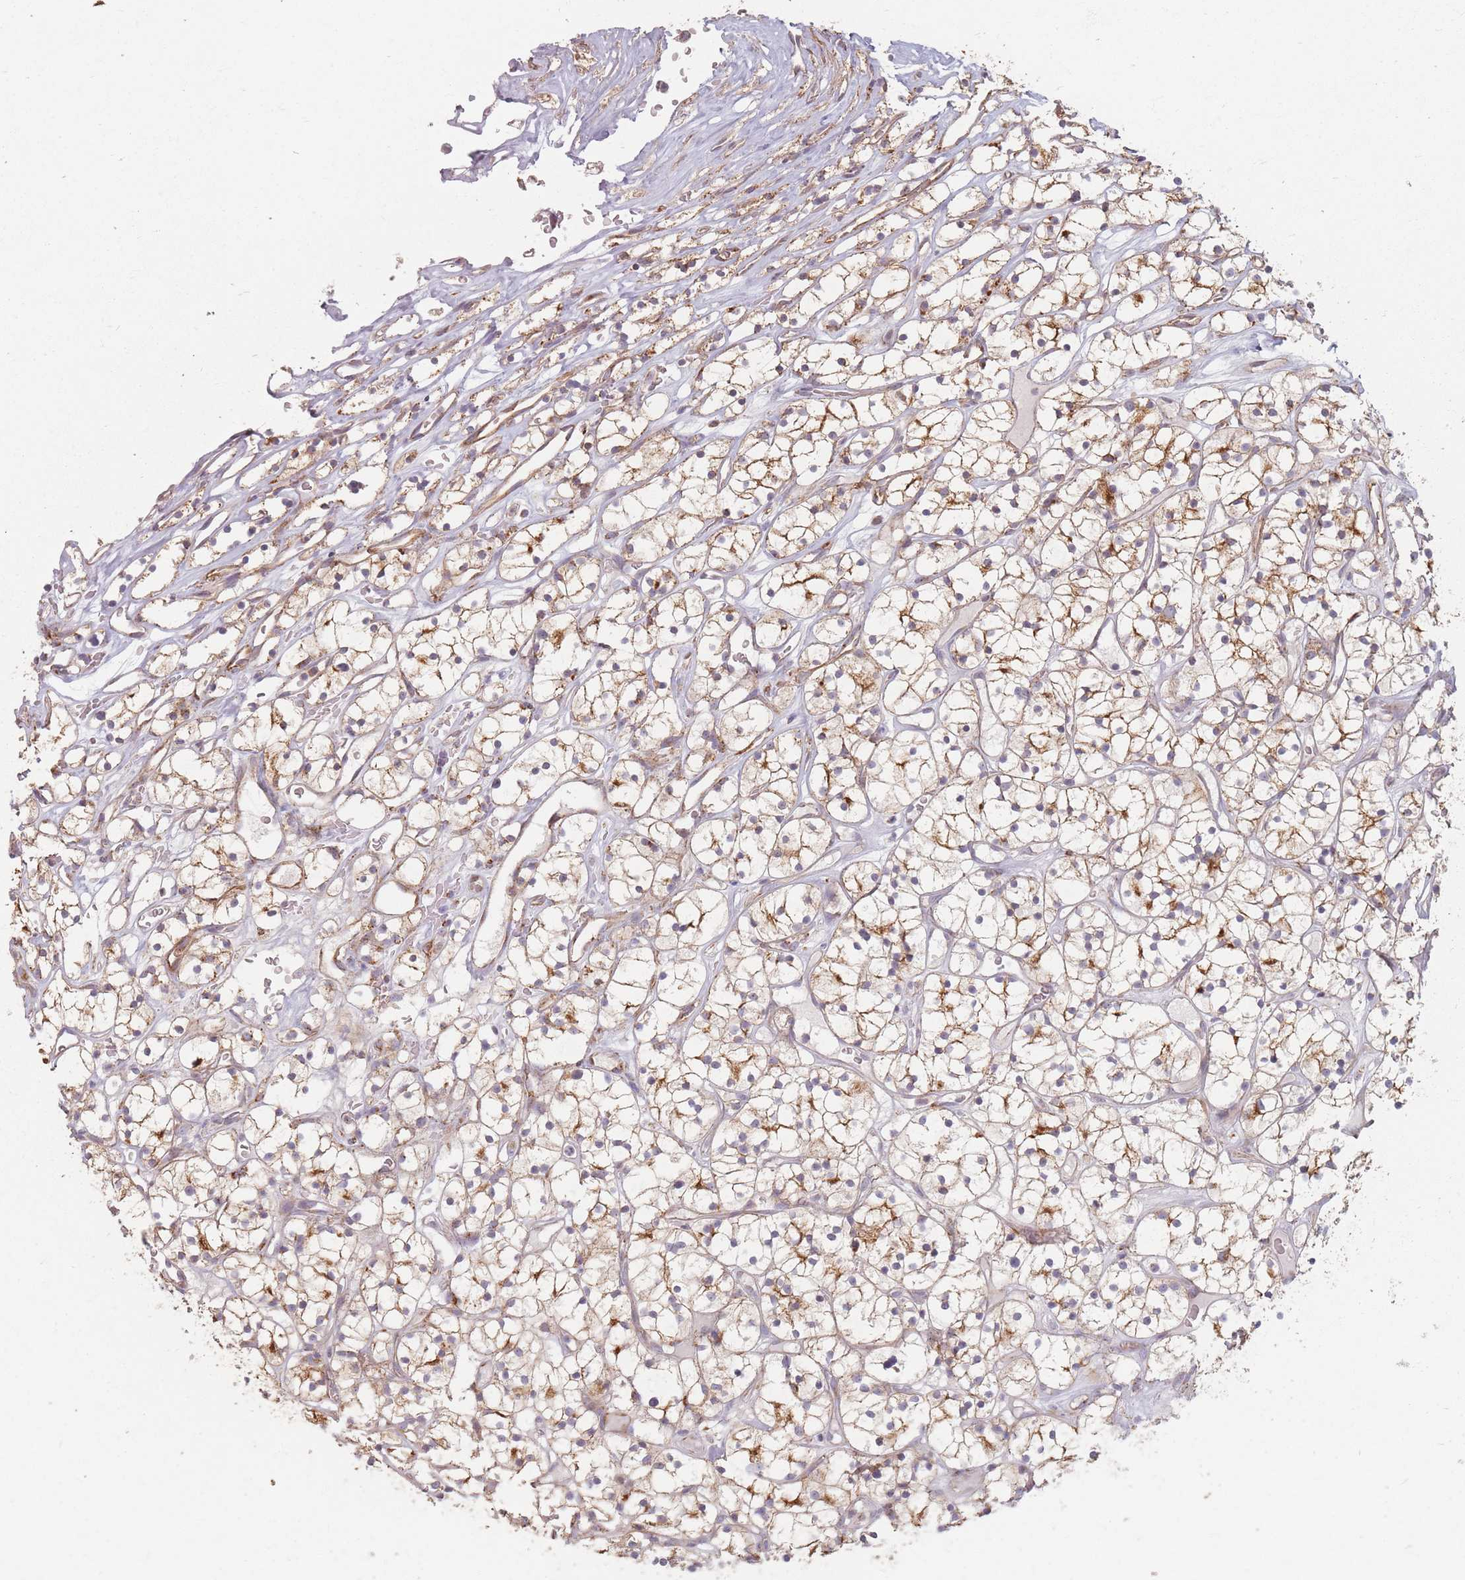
{"staining": {"intensity": "moderate", "quantity": "25%-75%", "location": "cytoplasmic/membranous"}, "tissue": "renal cancer", "cell_type": "Tumor cells", "image_type": "cancer", "snomed": [{"axis": "morphology", "description": "Adenocarcinoma, NOS"}, {"axis": "topography", "description": "Kidney"}], "caption": "Moderate cytoplasmic/membranous protein staining is appreciated in about 25%-75% of tumor cells in adenocarcinoma (renal).", "gene": "ESRP2", "patient": {"sex": "female", "age": 64}}